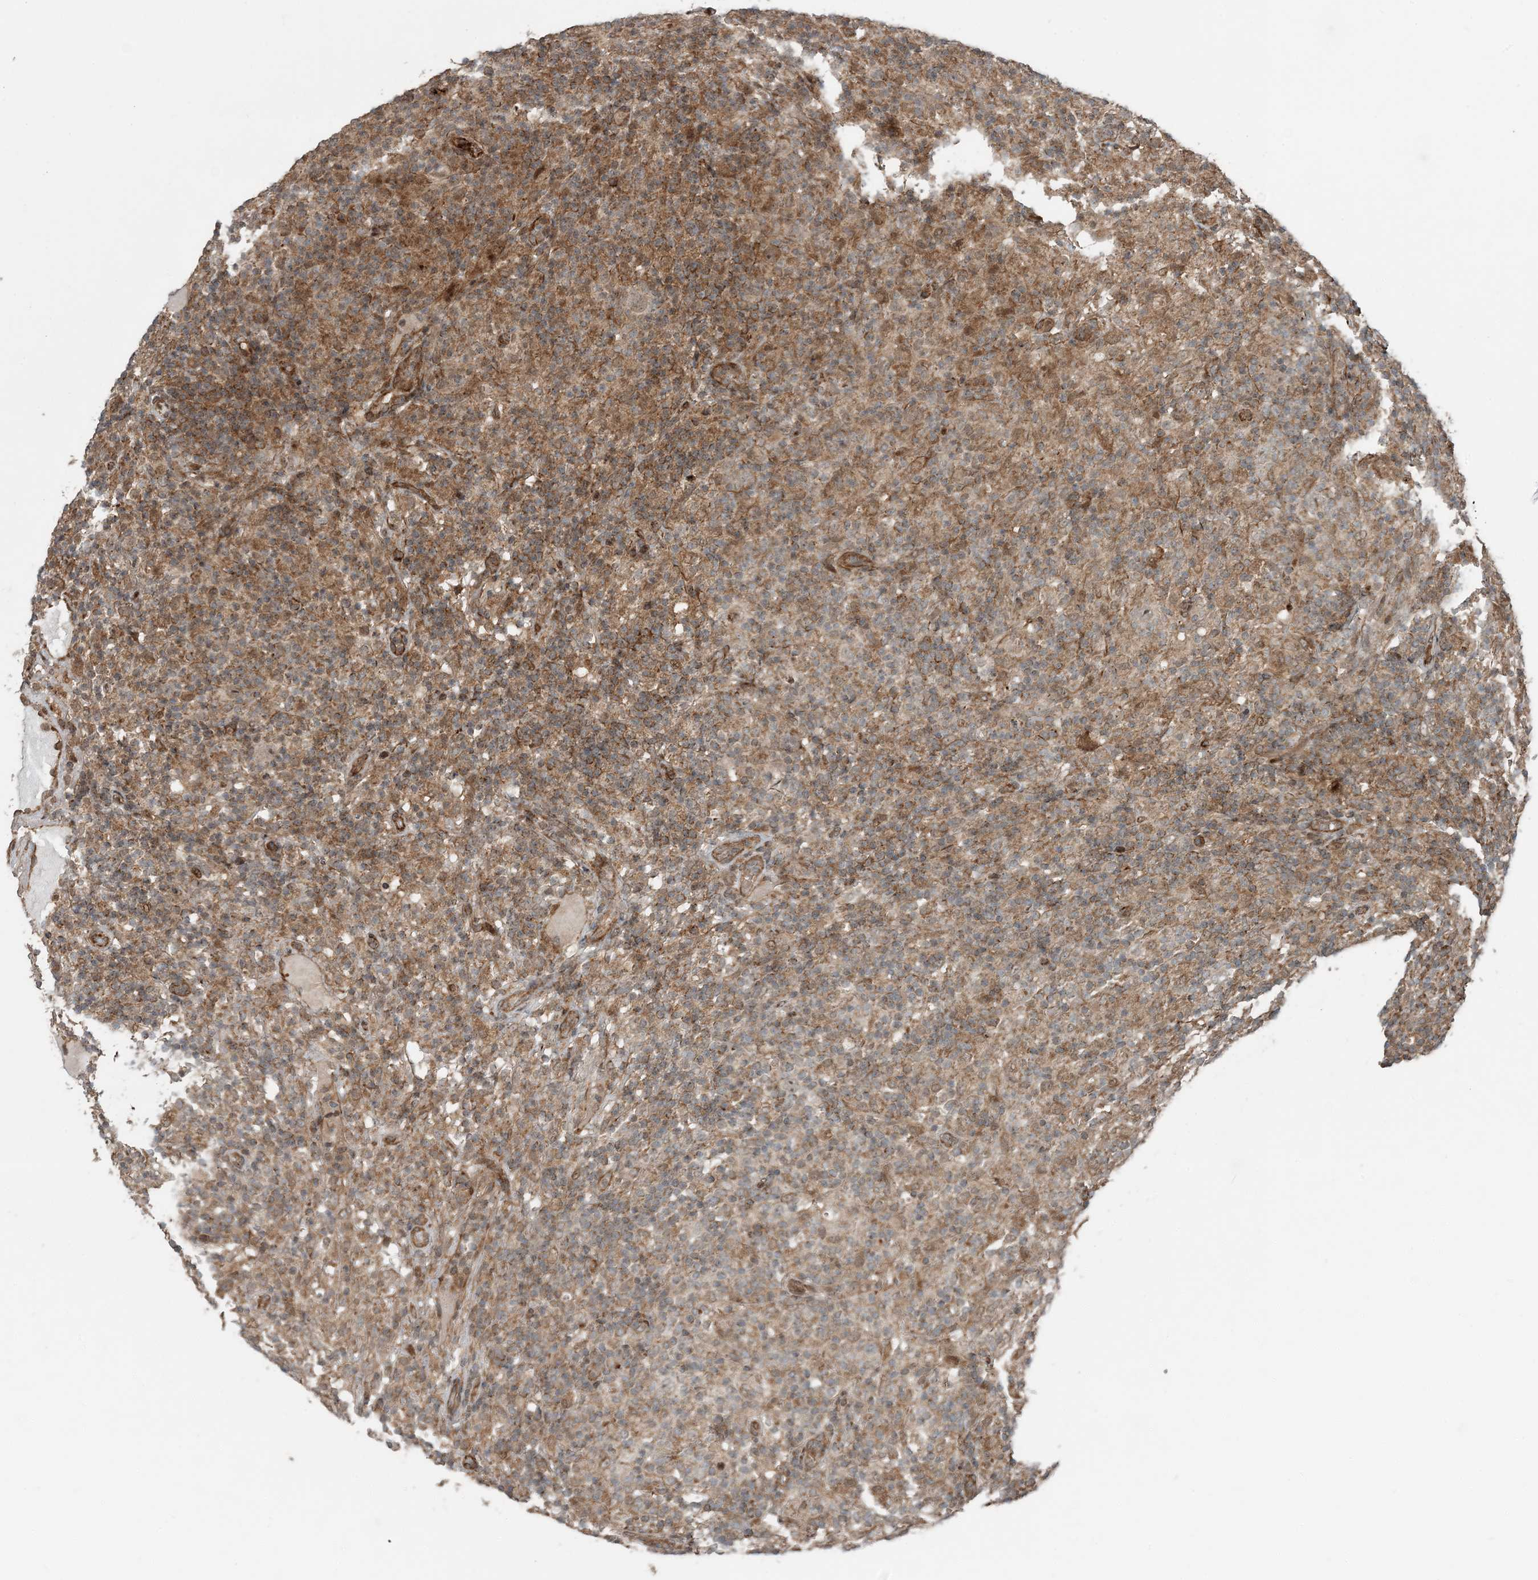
{"staining": {"intensity": "negative", "quantity": "none", "location": "none"}, "tissue": "lymphoma", "cell_type": "Tumor cells", "image_type": "cancer", "snomed": [{"axis": "morphology", "description": "Hodgkin's disease, NOS"}, {"axis": "topography", "description": "Lymph node"}], "caption": "Protein analysis of Hodgkin's disease shows no significant expression in tumor cells. (Immunohistochemistry, brightfield microscopy, high magnification).", "gene": "EDEM2", "patient": {"sex": "male", "age": 70}}